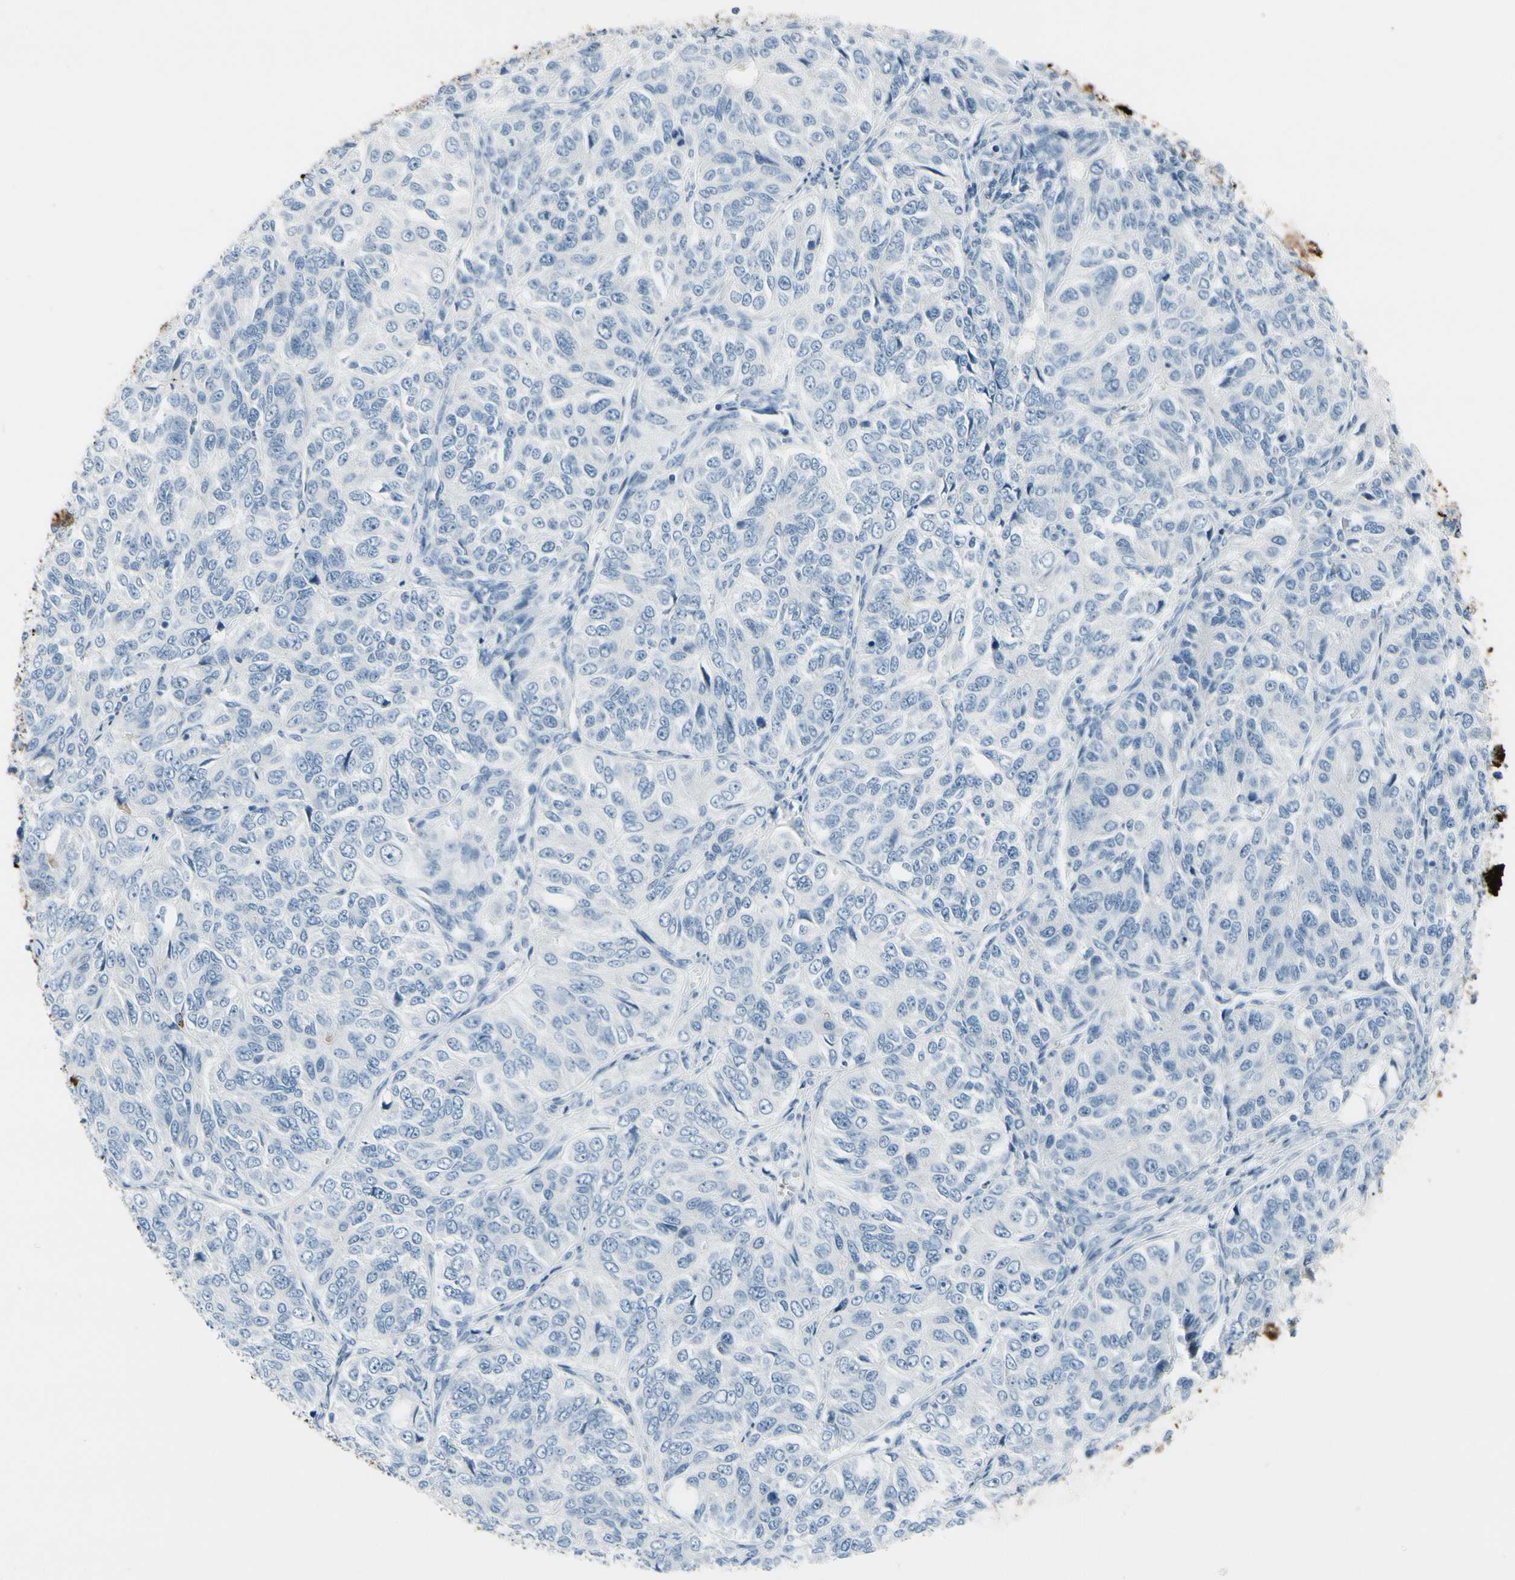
{"staining": {"intensity": "negative", "quantity": "none", "location": "none"}, "tissue": "ovarian cancer", "cell_type": "Tumor cells", "image_type": "cancer", "snomed": [{"axis": "morphology", "description": "Carcinoma, endometroid"}, {"axis": "topography", "description": "Ovary"}], "caption": "Tumor cells show no significant protein staining in ovarian endometroid carcinoma.", "gene": "MUC5B", "patient": {"sex": "female", "age": 51}}